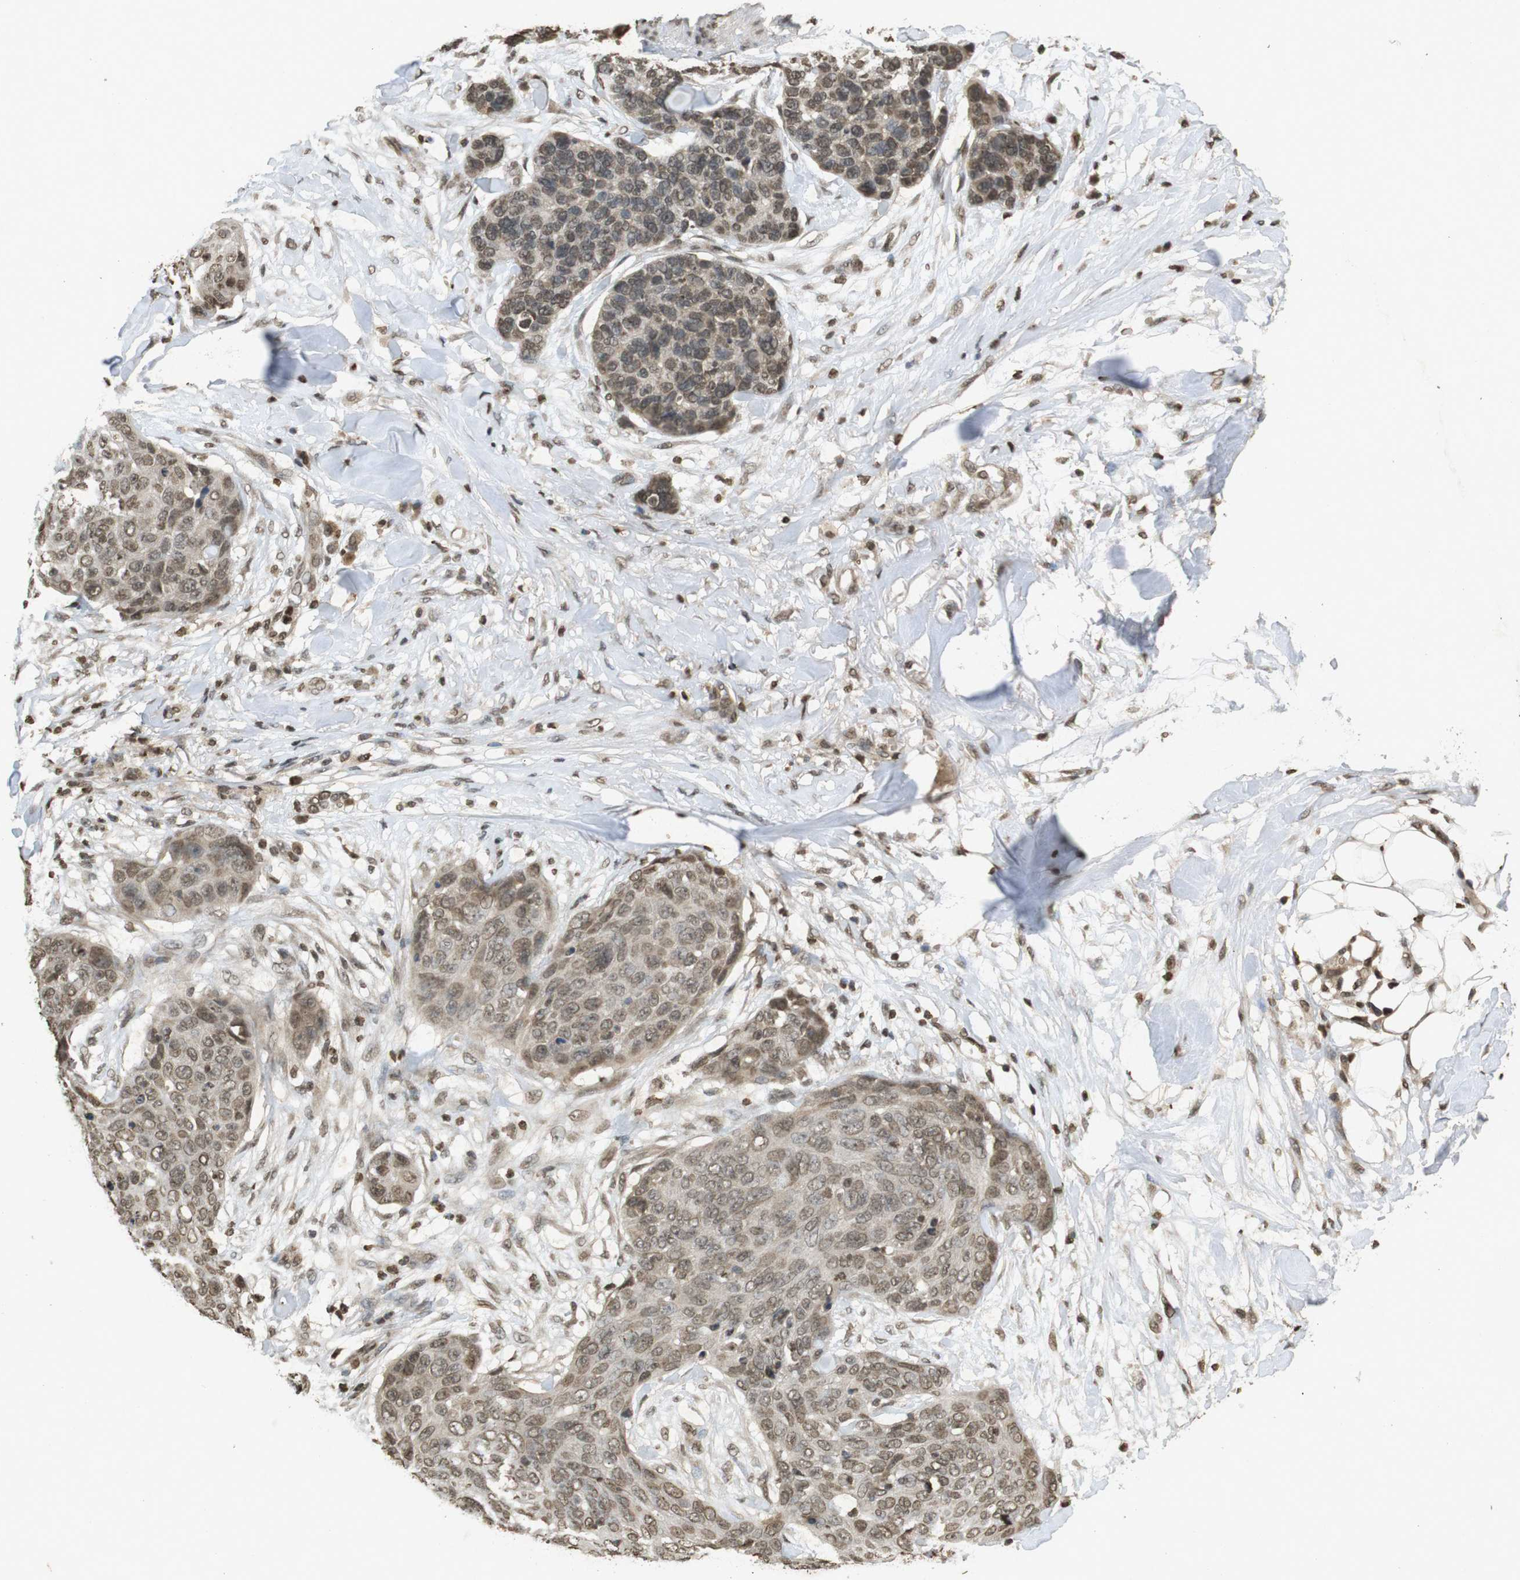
{"staining": {"intensity": "moderate", "quantity": ">75%", "location": "cytoplasmic/membranous,nuclear"}, "tissue": "skin cancer", "cell_type": "Tumor cells", "image_type": "cancer", "snomed": [{"axis": "morphology", "description": "Squamous cell carcinoma in situ, NOS"}, {"axis": "morphology", "description": "Squamous cell carcinoma, NOS"}, {"axis": "topography", "description": "Skin"}], "caption": "Immunohistochemical staining of squamous cell carcinoma in situ (skin) displays medium levels of moderate cytoplasmic/membranous and nuclear protein positivity in approximately >75% of tumor cells.", "gene": "ORC4", "patient": {"sex": "male", "age": 93}}